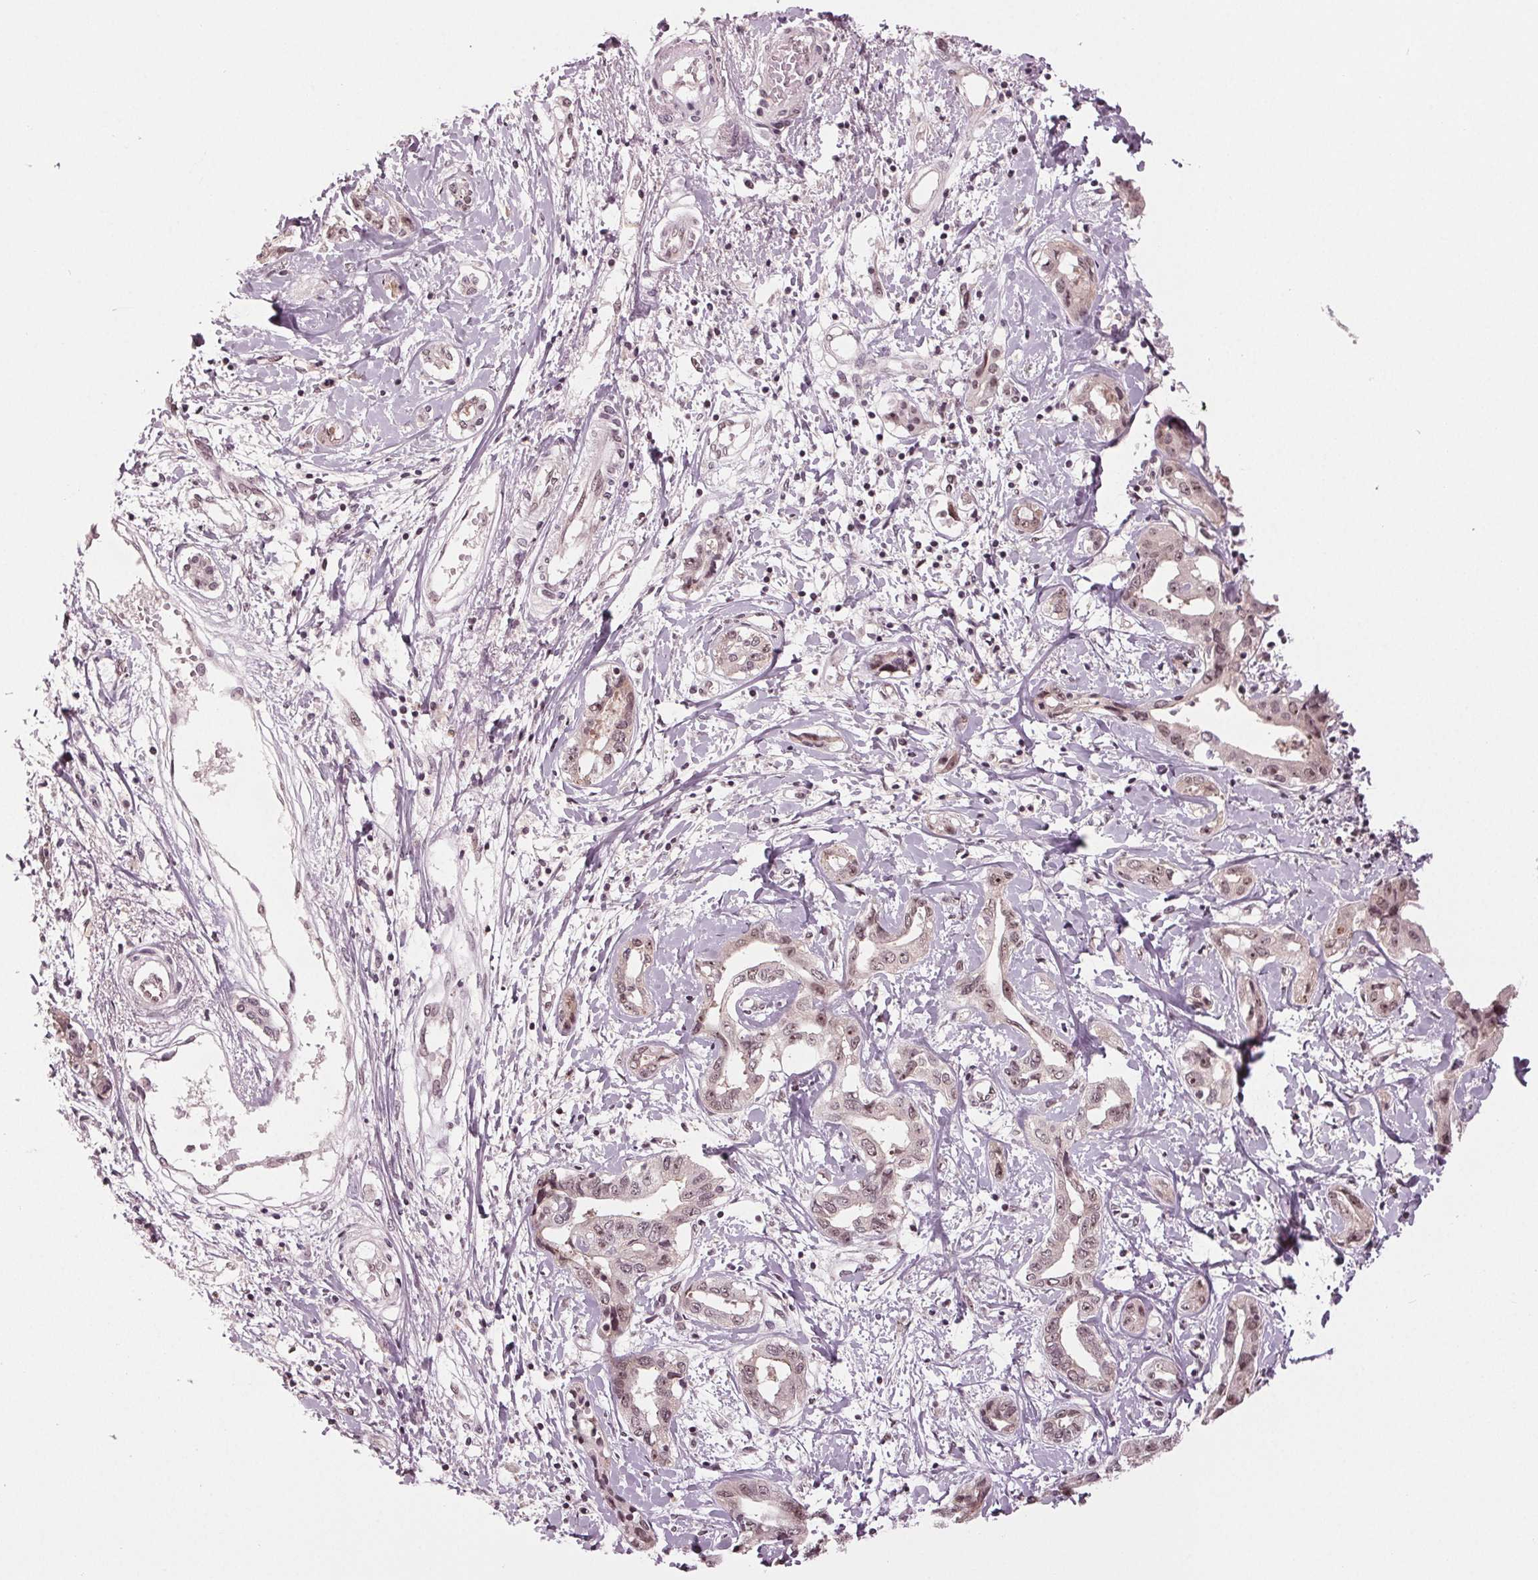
{"staining": {"intensity": "weak", "quantity": "25%-75%", "location": "nuclear"}, "tissue": "liver cancer", "cell_type": "Tumor cells", "image_type": "cancer", "snomed": [{"axis": "morphology", "description": "Cholangiocarcinoma"}, {"axis": "topography", "description": "Liver"}], "caption": "A high-resolution histopathology image shows immunohistochemistry (IHC) staining of cholangiocarcinoma (liver), which displays weak nuclear positivity in about 25%-75% of tumor cells.", "gene": "DDX41", "patient": {"sex": "male", "age": 59}}